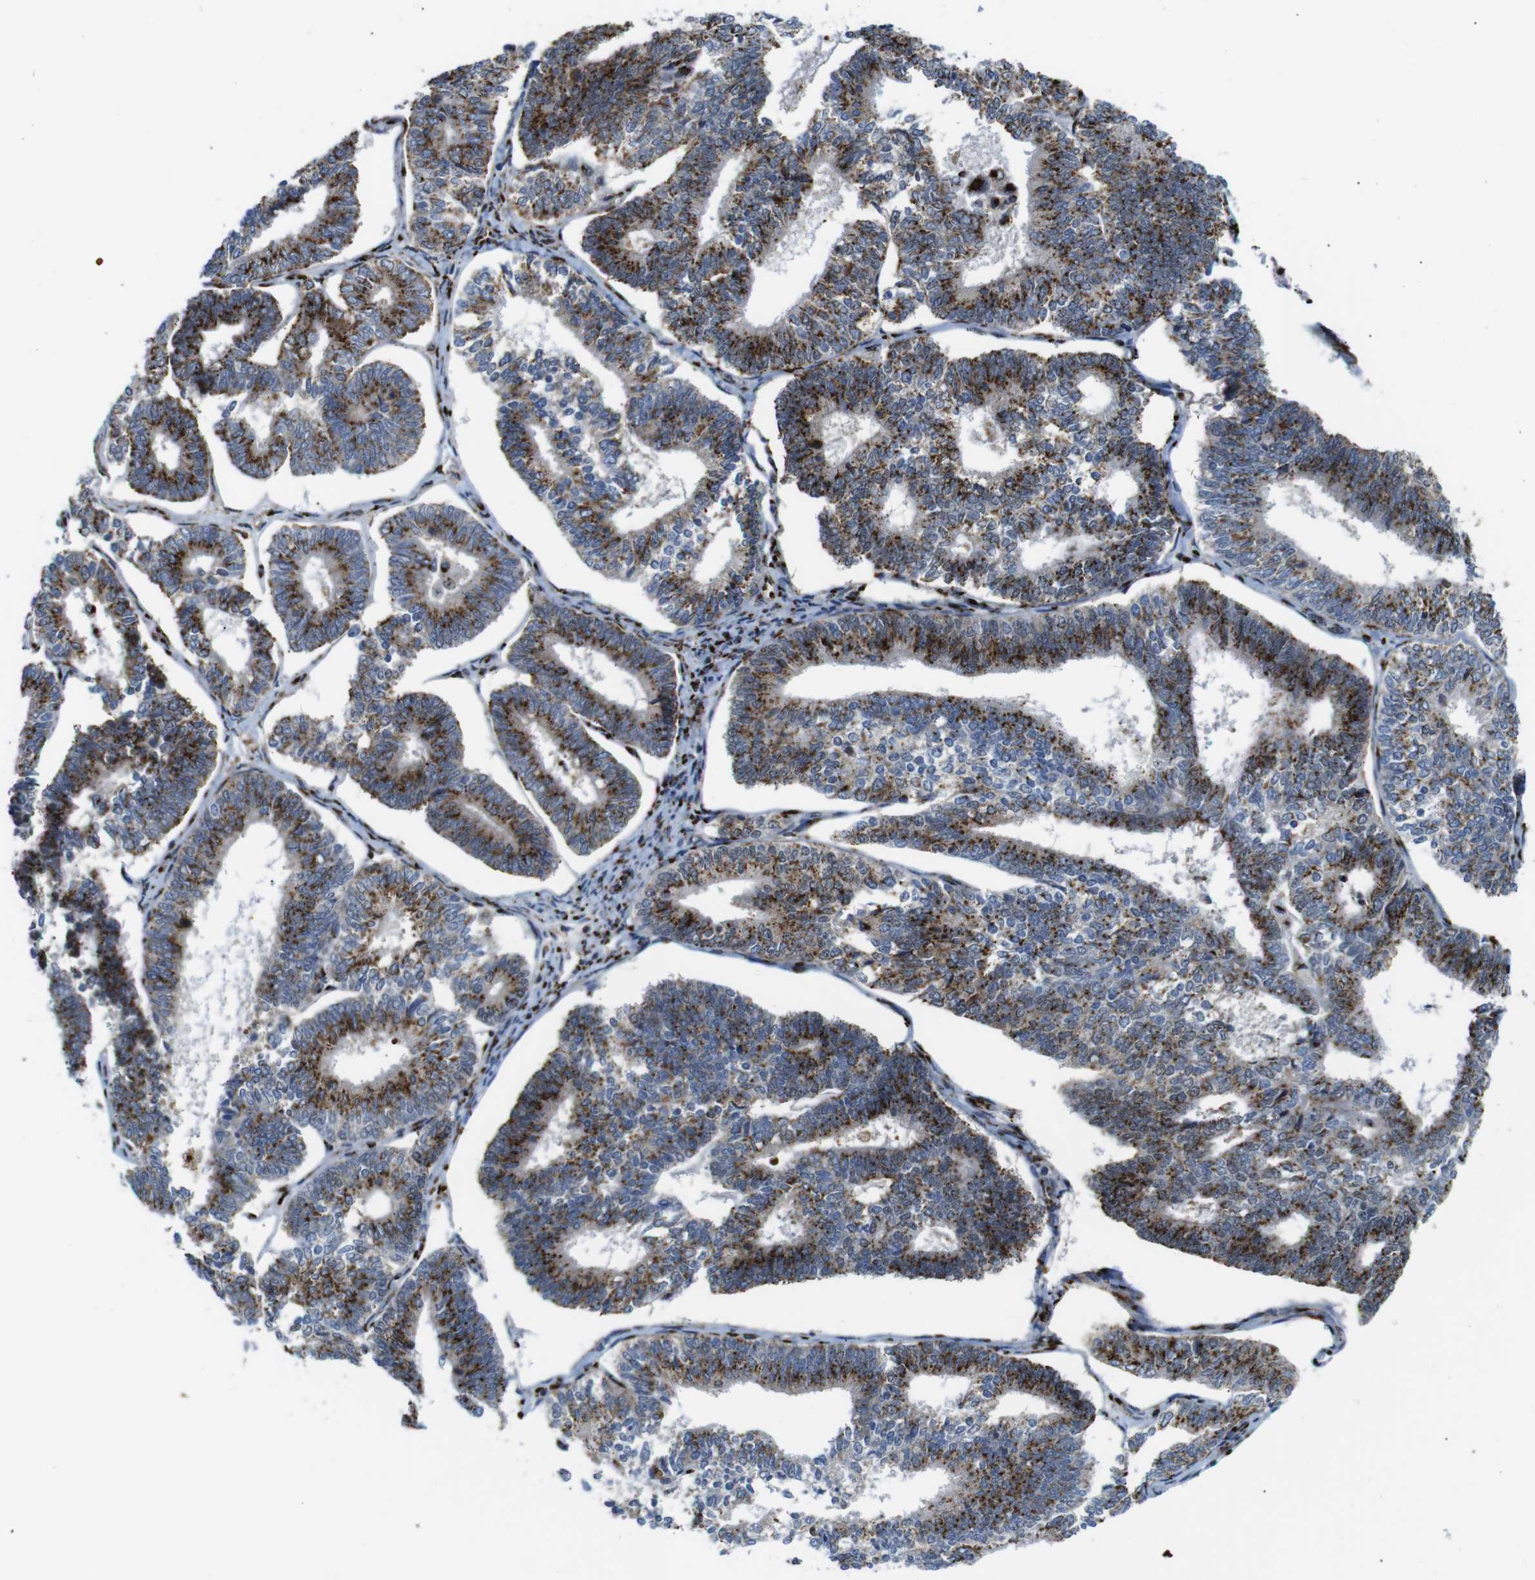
{"staining": {"intensity": "strong", "quantity": ">75%", "location": "cytoplasmic/membranous"}, "tissue": "endometrial cancer", "cell_type": "Tumor cells", "image_type": "cancer", "snomed": [{"axis": "morphology", "description": "Adenocarcinoma, NOS"}, {"axis": "topography", "description": "Endometrium"}], "caption": "An image of endometrial adenocarcinoma stained for a protein reveals strong cytoplasmic/membranous brown staining in tumor cells.", "gene": "TGOLN2", "patient": {"sex": "female", "age": 70}}